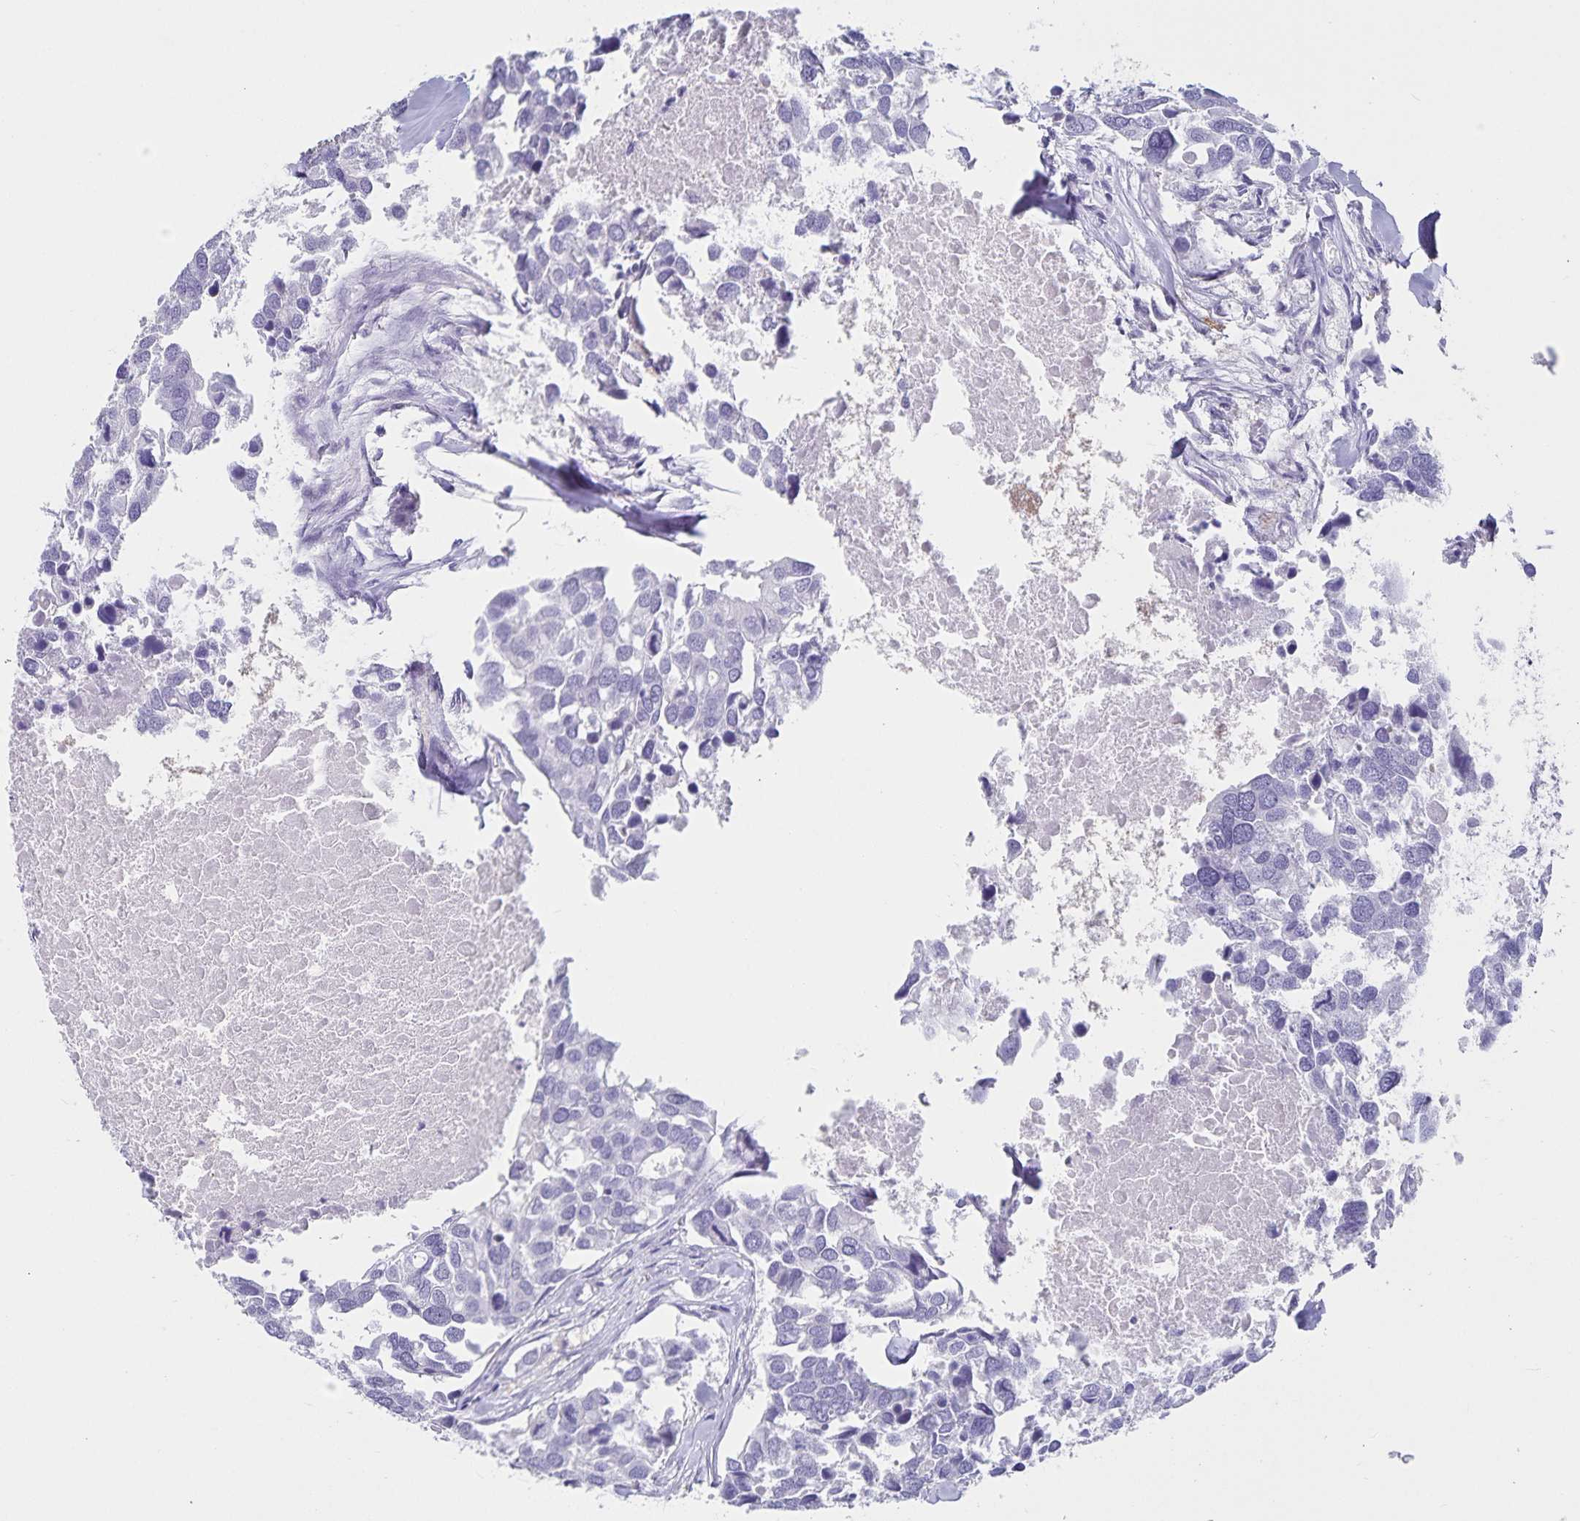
{"staining": {"intensity": "negative", "quantity": "none", "location": "none"}, "tissue": "breast cancer", "cell_type": "Tumor cells", "image_type": "cancer", "snomed": [{"axis": "morphology", "description": "Duct carcinoma"}, {"axis": "topography", "description": "Breast"}], "caption": "High magnification brightfield microscopy of intraductal carcinoma (breast) stained with DAB (3,3'-diaminobenzidine) (brown) and counterstained with hematoxylin (blue): tumor cells show no significant staining.", "gene": "PLAC1", "patient": {"sex": "female", "age": 83}}